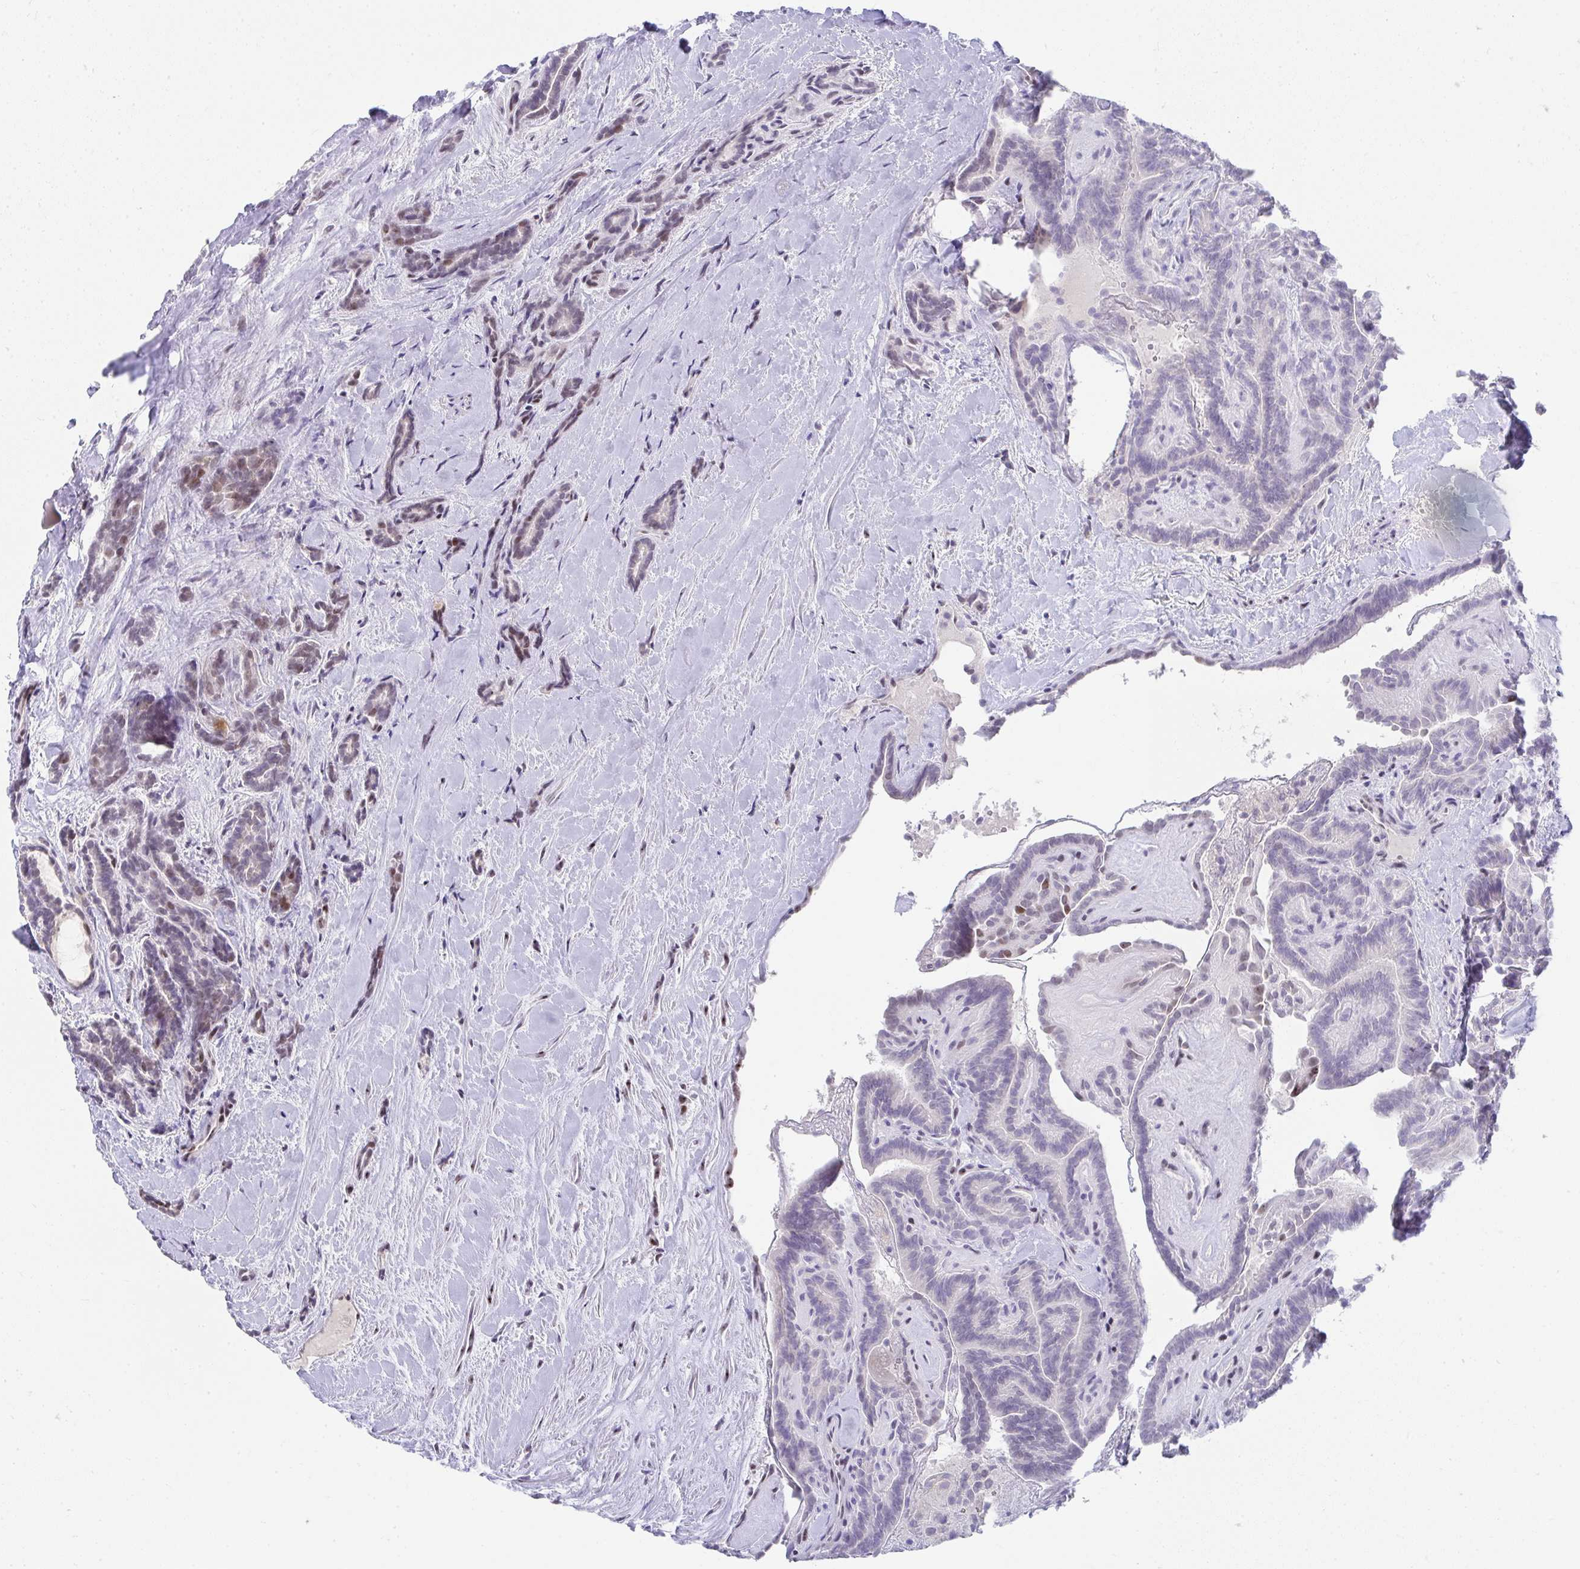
{"staining": {"intensity": "weak", "quantity": "<25%", "location": "nuclear"}, "tissue": "thyroid cancer", "cell_type": "Tumor cells", "image_type": "cancer", "snomed": [{"axis": "morphology", "description": "Papillary adenocarcinoma, NOS"}, {"axis": "topography", "description": "Thyroid gland"}], "caption": "High magnification brightfield microscopy of thyroid papillary adenocarcinoma stained with DAB (brown) and counterstained with hematoxylin (blue): tumor cells show no significant positivity.", "gene": "HIRA", "patient": {"sex": "female", "age": 21}}